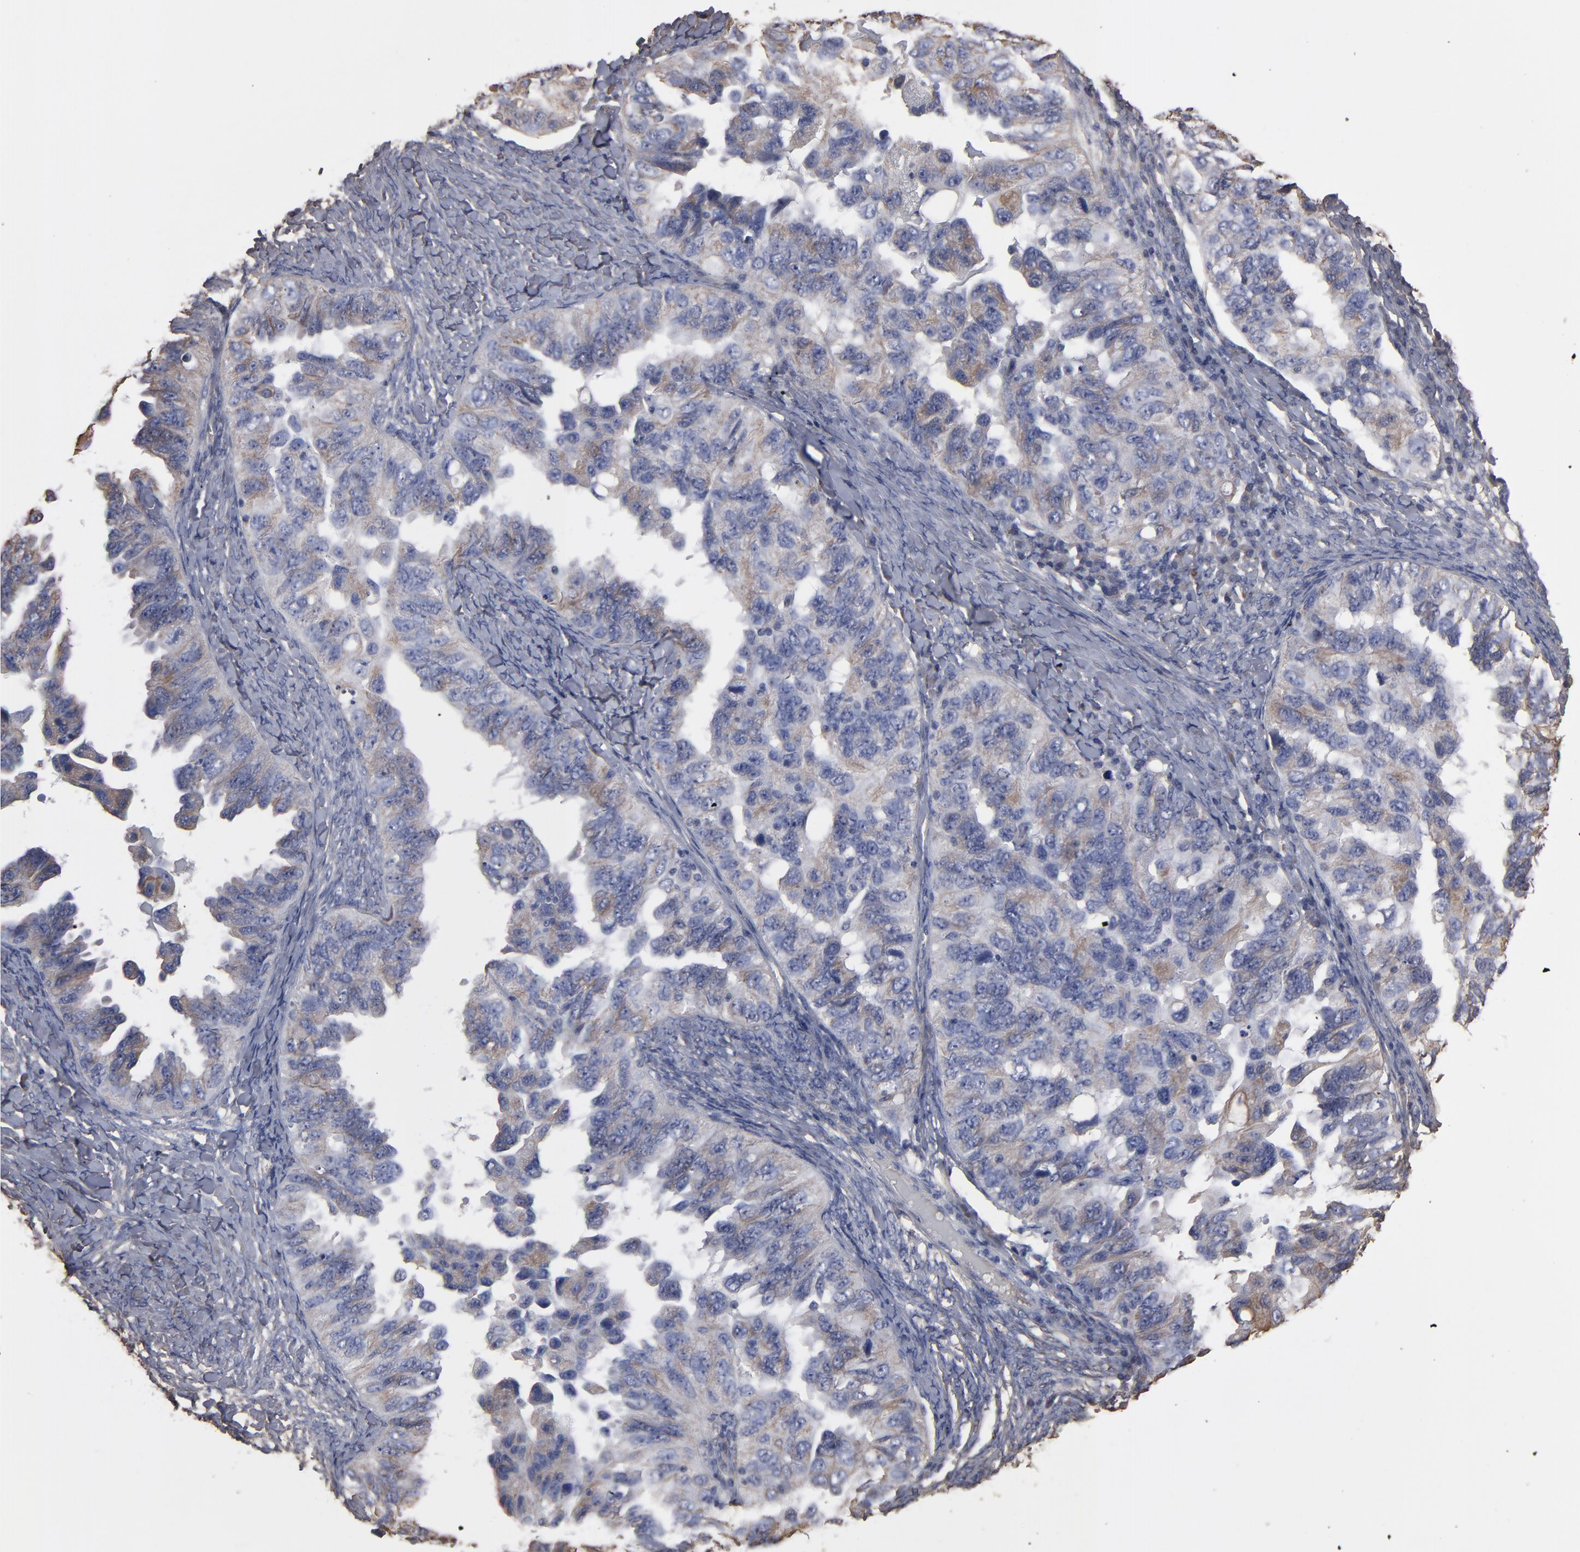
{"staining": {"intensity": "weak", "quantity": "25%-75%", "location": "cytoplasmic/membranous"}, "tissue": "ovarian cancer", "cell_type": "Tumor cells", "image_type": "cancer", "snomed": [{"axis": "morphology", "description": "Cystadenocarcinoma, serous, NOS"}, {"axis": "topography", "description": "Ovary"}], "caption": "Immunohistochemical staining of human ovarian cancer exhibits low levels of weak cytoplasmic/membranous protein expression in approximately 25%-75% of tumor cells. The protein of interest is stained brown, and the nuclei are stained in blue (DAB (3,3'-diaminobenzidine) IHC with brightfield microscopy, high magnification).", "gene": "DMD", "patient": {"sex": "female", "age": 82}}